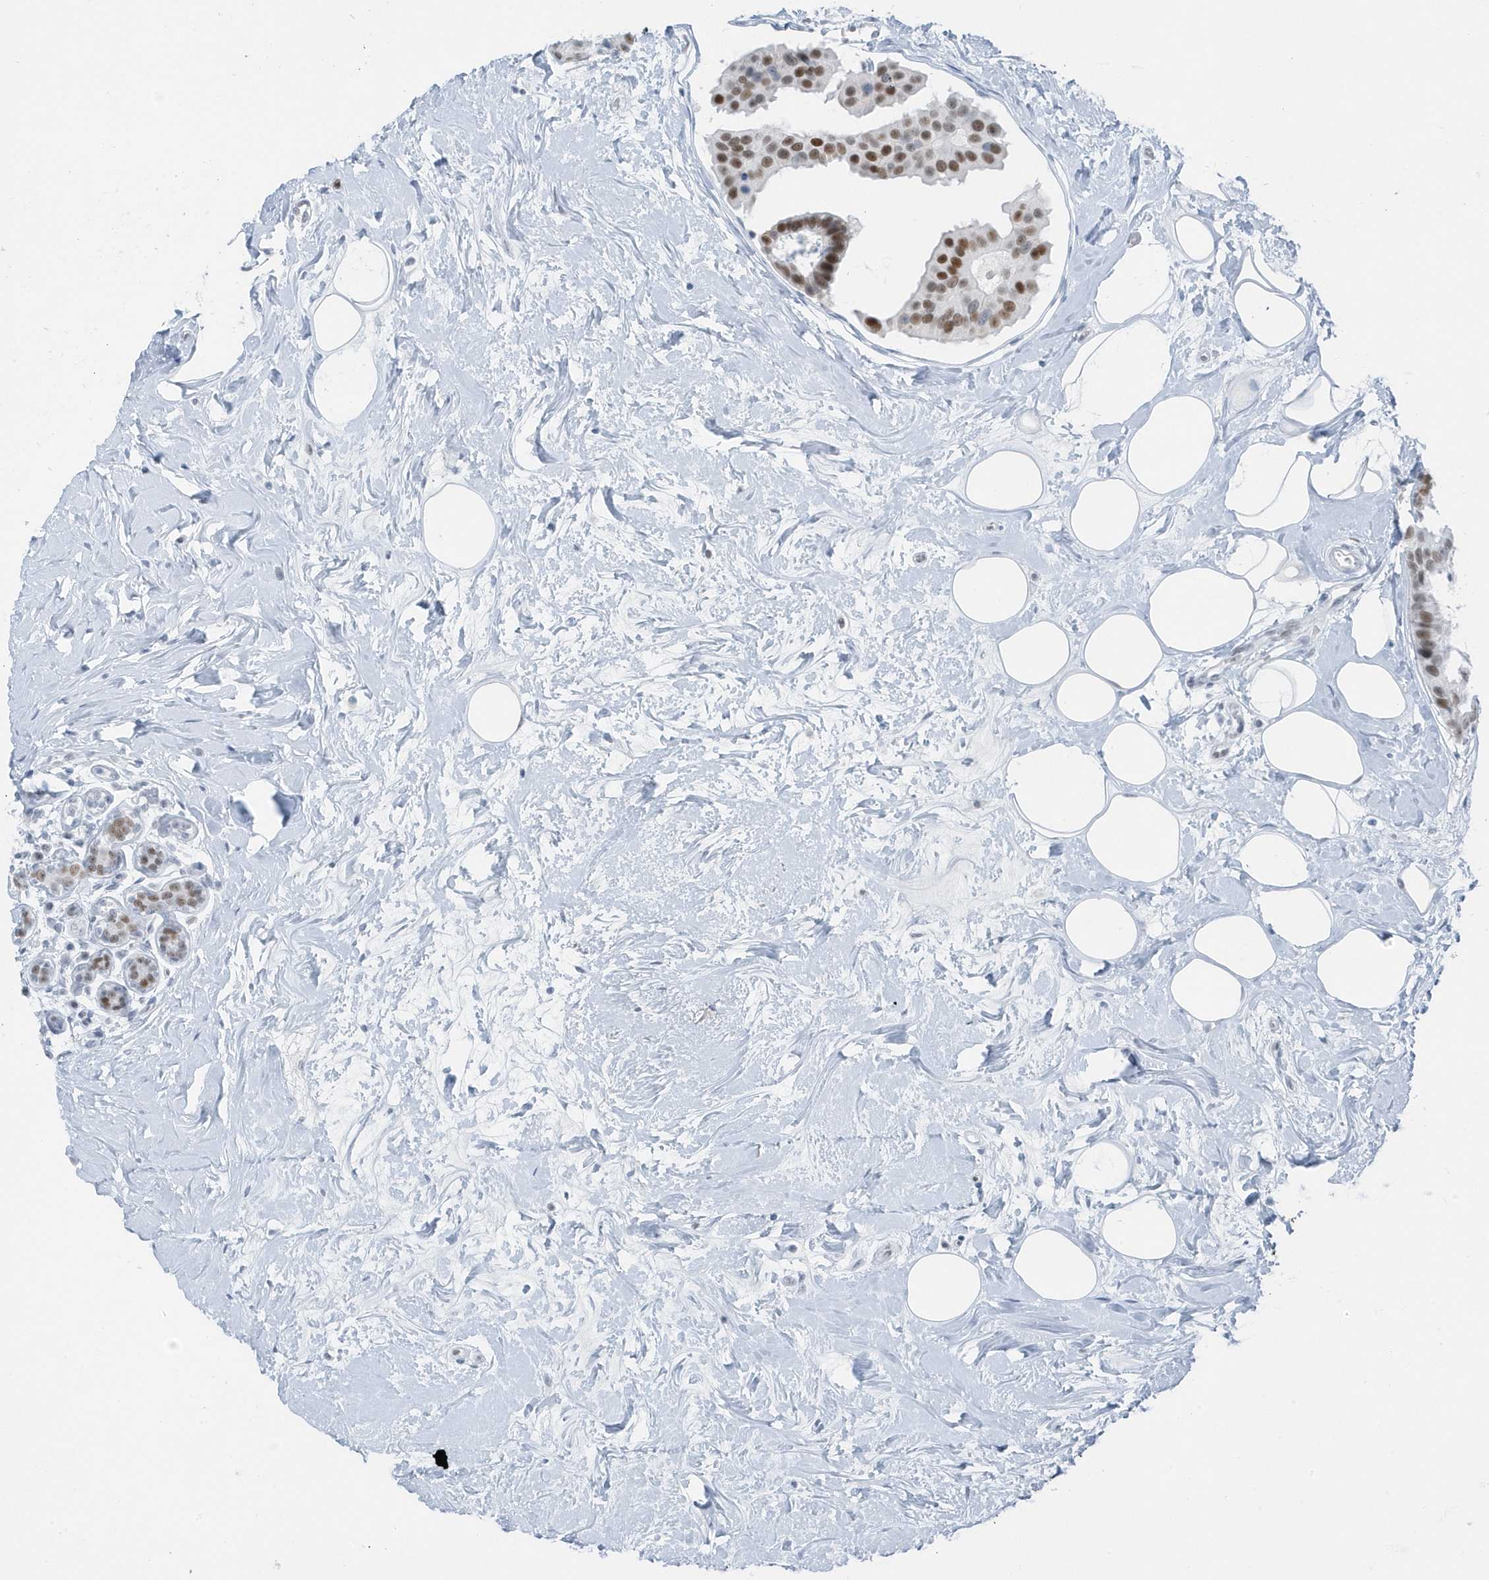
{"staining": {"intensity": "moderate", "quantity": ">75%", "location": "nuclear"}, "tissue": "breast cancer", "cell_type": "Tumor cells", "image_type": "cancer", "snomed": [{"axis": "morphology", "description": "Normal tissue, NOS"}, {"axis": "morphology", "description": "Duct carcinoma"}, {"axis": "topography", "description": "Breast"}], "caption": "Approximately >75% of tumor cells in breast cancer display moderate nuclear protein expression as visualized by brown immunohistochemical staining.", "gene": "SMIM34", "patient": {"sex": "female", "age": 39}}